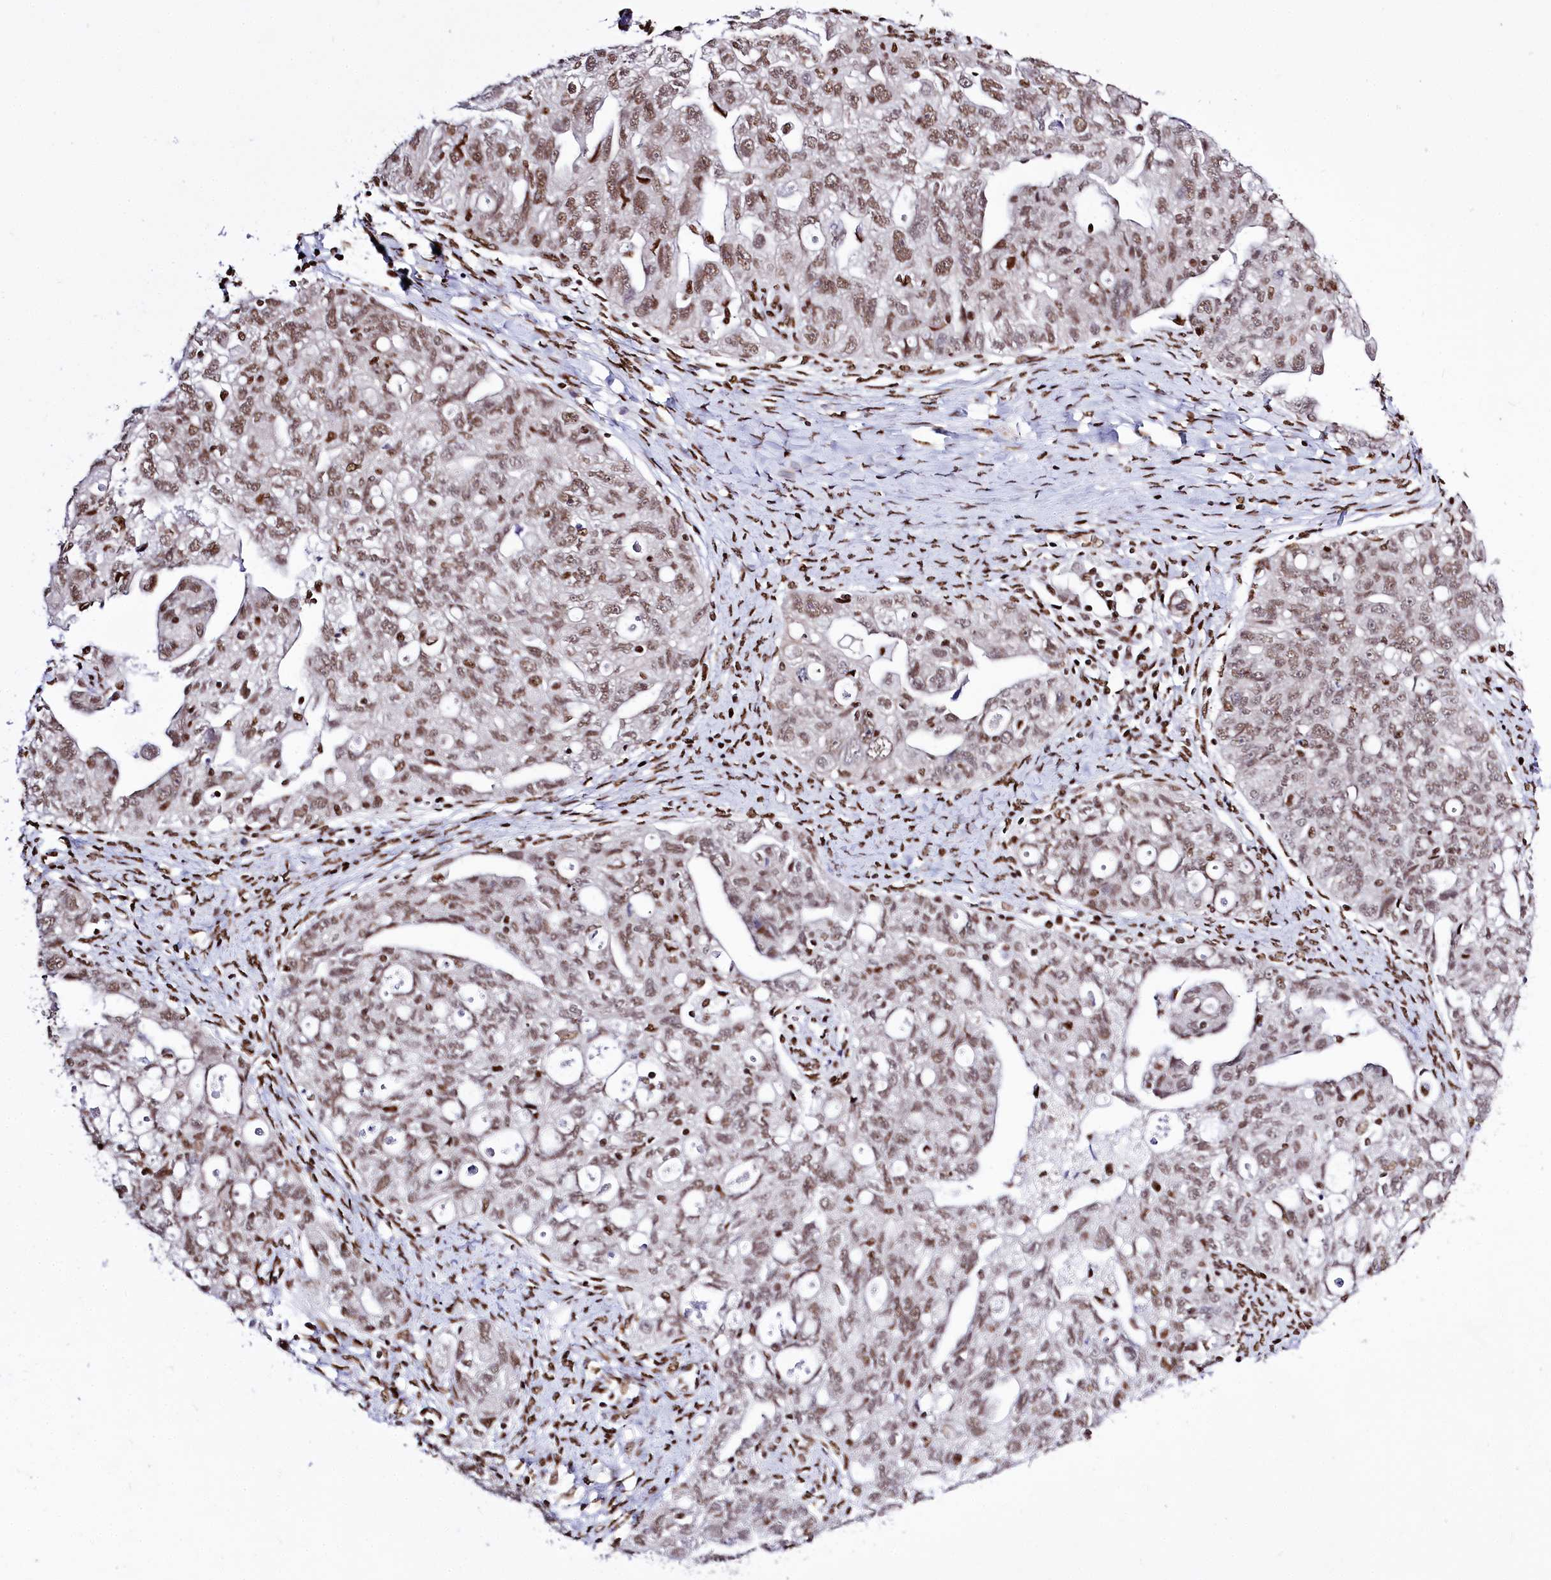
{"staining": {"intensity": "moderate", "quantity": ">75%", "location": "nuclear"}, "tissue": "ovarian cancer", "cell_type": "Tumor cells", "image_type": "cancer", "snomed": [{"axis": "morphology", "description": "Carcinoma, NOS"}, {"axis": "morphology", "description": "Cystadenocarcinoma, serous, NOS"}, {"axis": "topography", "description": "Ovary"}], "caption": "Tumor cells demonstrate medium levels of moderate nuclear staining in approximately >75% of cells in ovarian cancer (serous cystadenocarcinoma).", "gene": "POU4F3", "patient": {"sex": "female", "age": 69}}